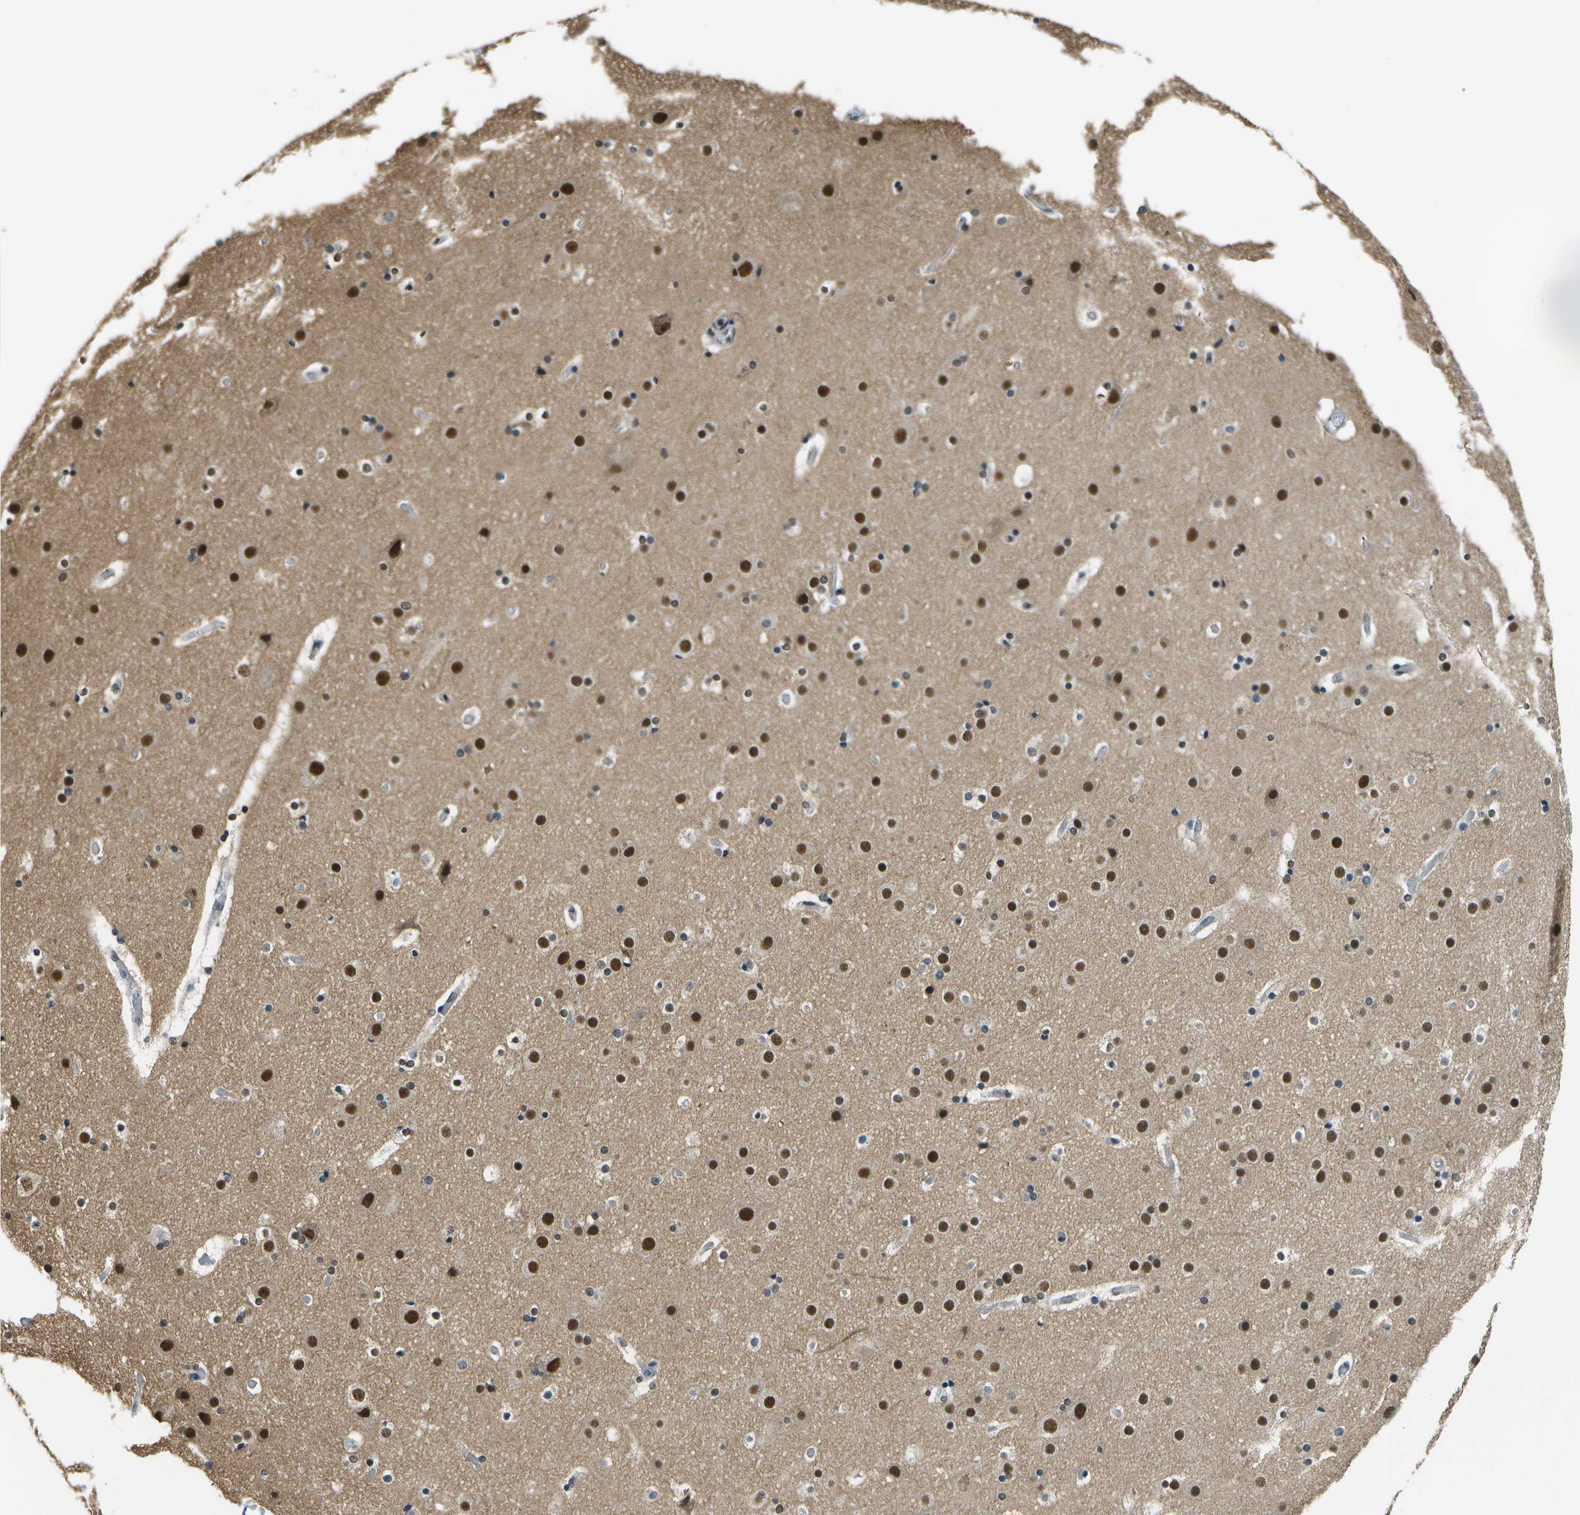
{"staining": {"intensity": "negative", "quantity": "none", "location": "none"}, "tissue": "cerebral cortex", "cell_type": "Endothelial cells", "image_type": "normal", "snomed": [{"axis": "morphology", "description": "Normal tissue, NOS"}, {"axis": "topography", "description": "Cerebral cortex"}], "caption": "Immunohistochemical staining of normal cerebral cortex exhibits no significant staining in endothelial cells.", "gene": "ABL2", "patient": {"sex": "male", "age": 57}}